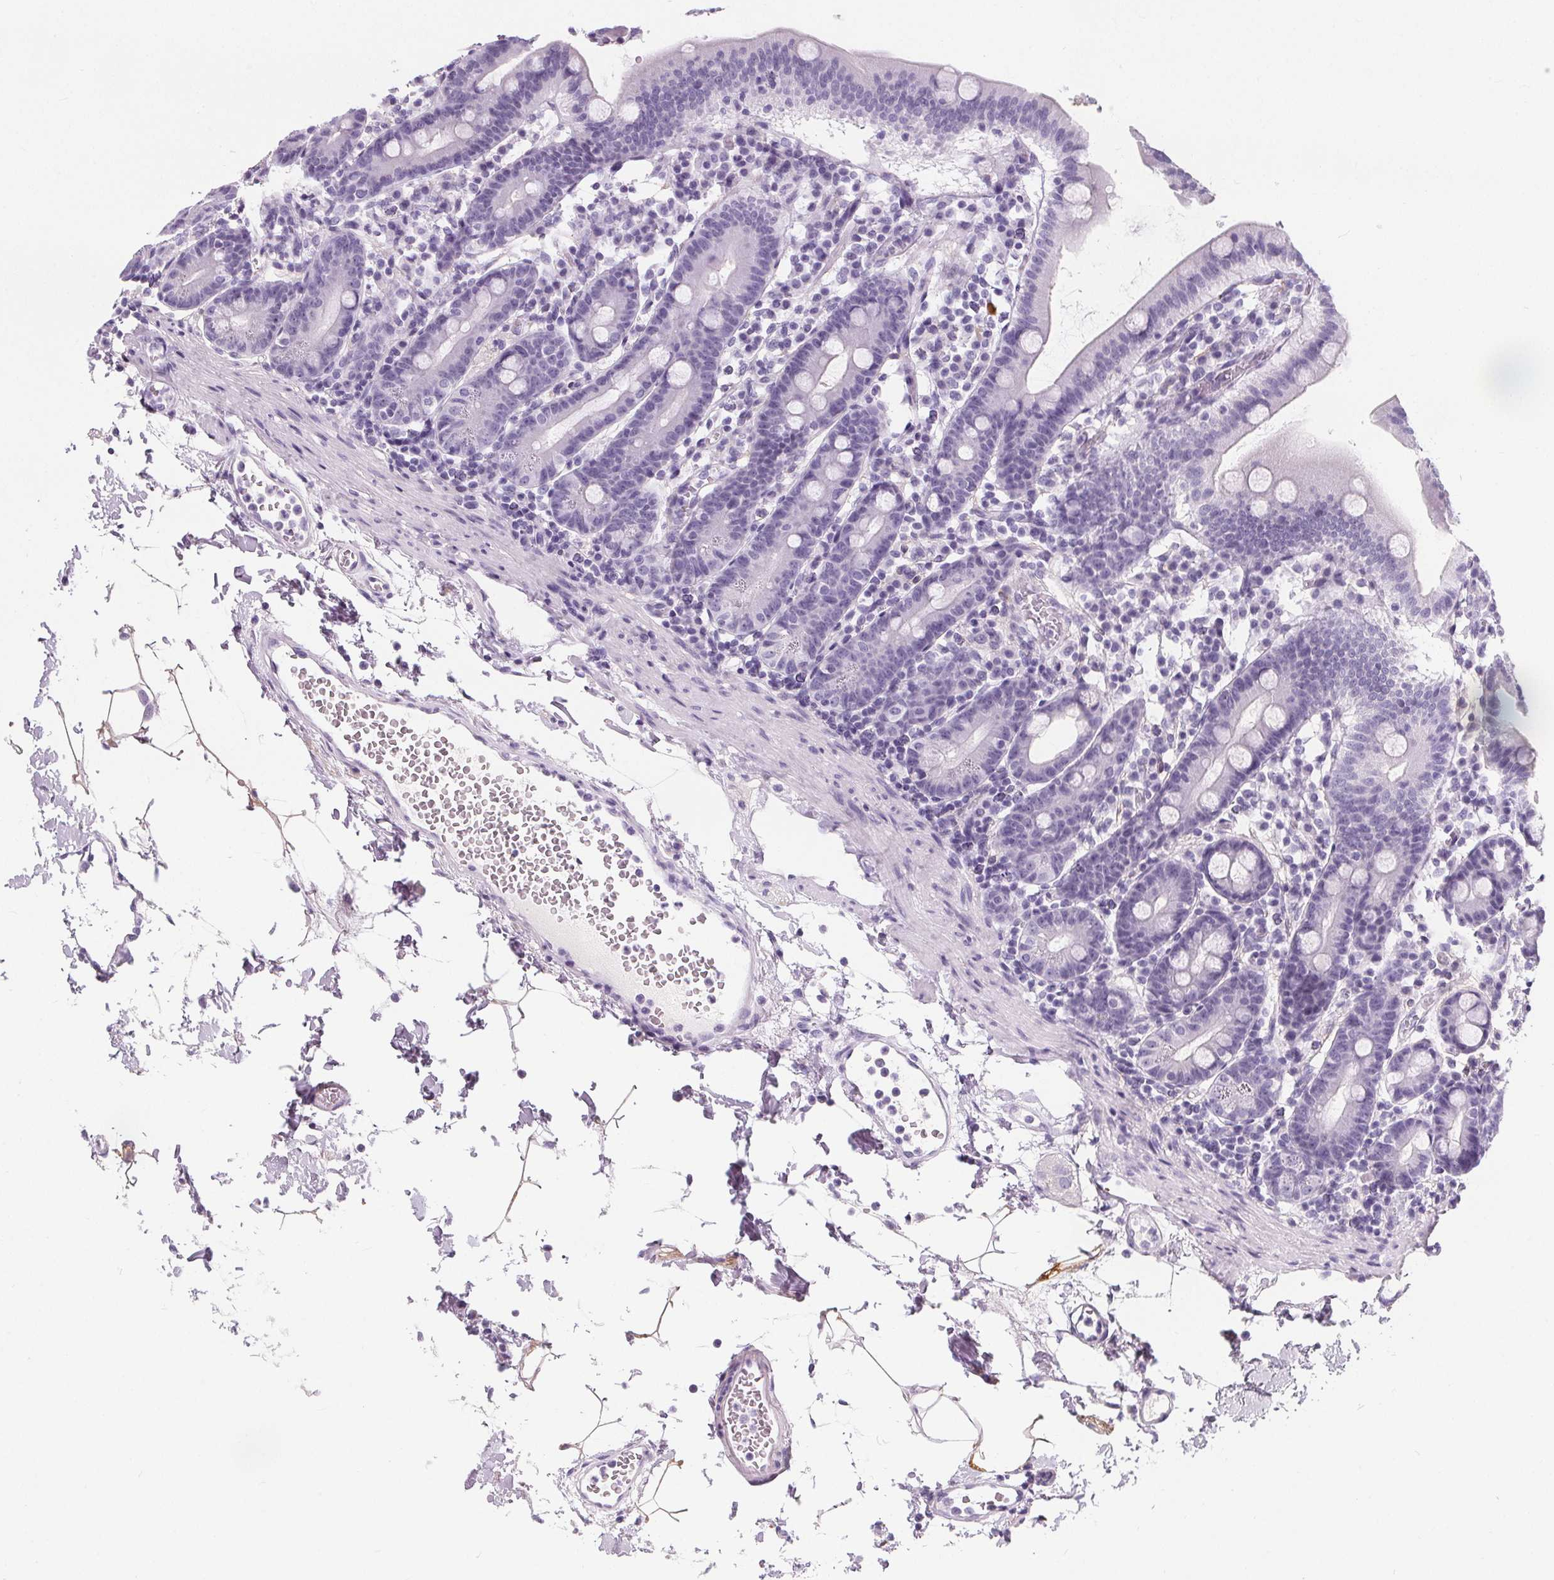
{"staining": {"intensity": "negative", "quantity": "none", "location": "none"}, "tissue": "duodenum", "cell_type": "Glandular cells", "image_type": "normal", "snomed": [{"axis": "morphology", "description": "Normal tissue, NOS"}, {"axis": "topography", "description": "Pancreas"}, {"axis": "topography", "description": "Duodenum"}], "caption": "High power microscopy image of an IHC micrograph of benign duodenum, revealing no significant positivity in glandular cells. (DAB (3,3'-diaminobenzidine) IHC, high magnification).", "gene": "ADRB1", "patient": {"sex": "male", "age": 59}}